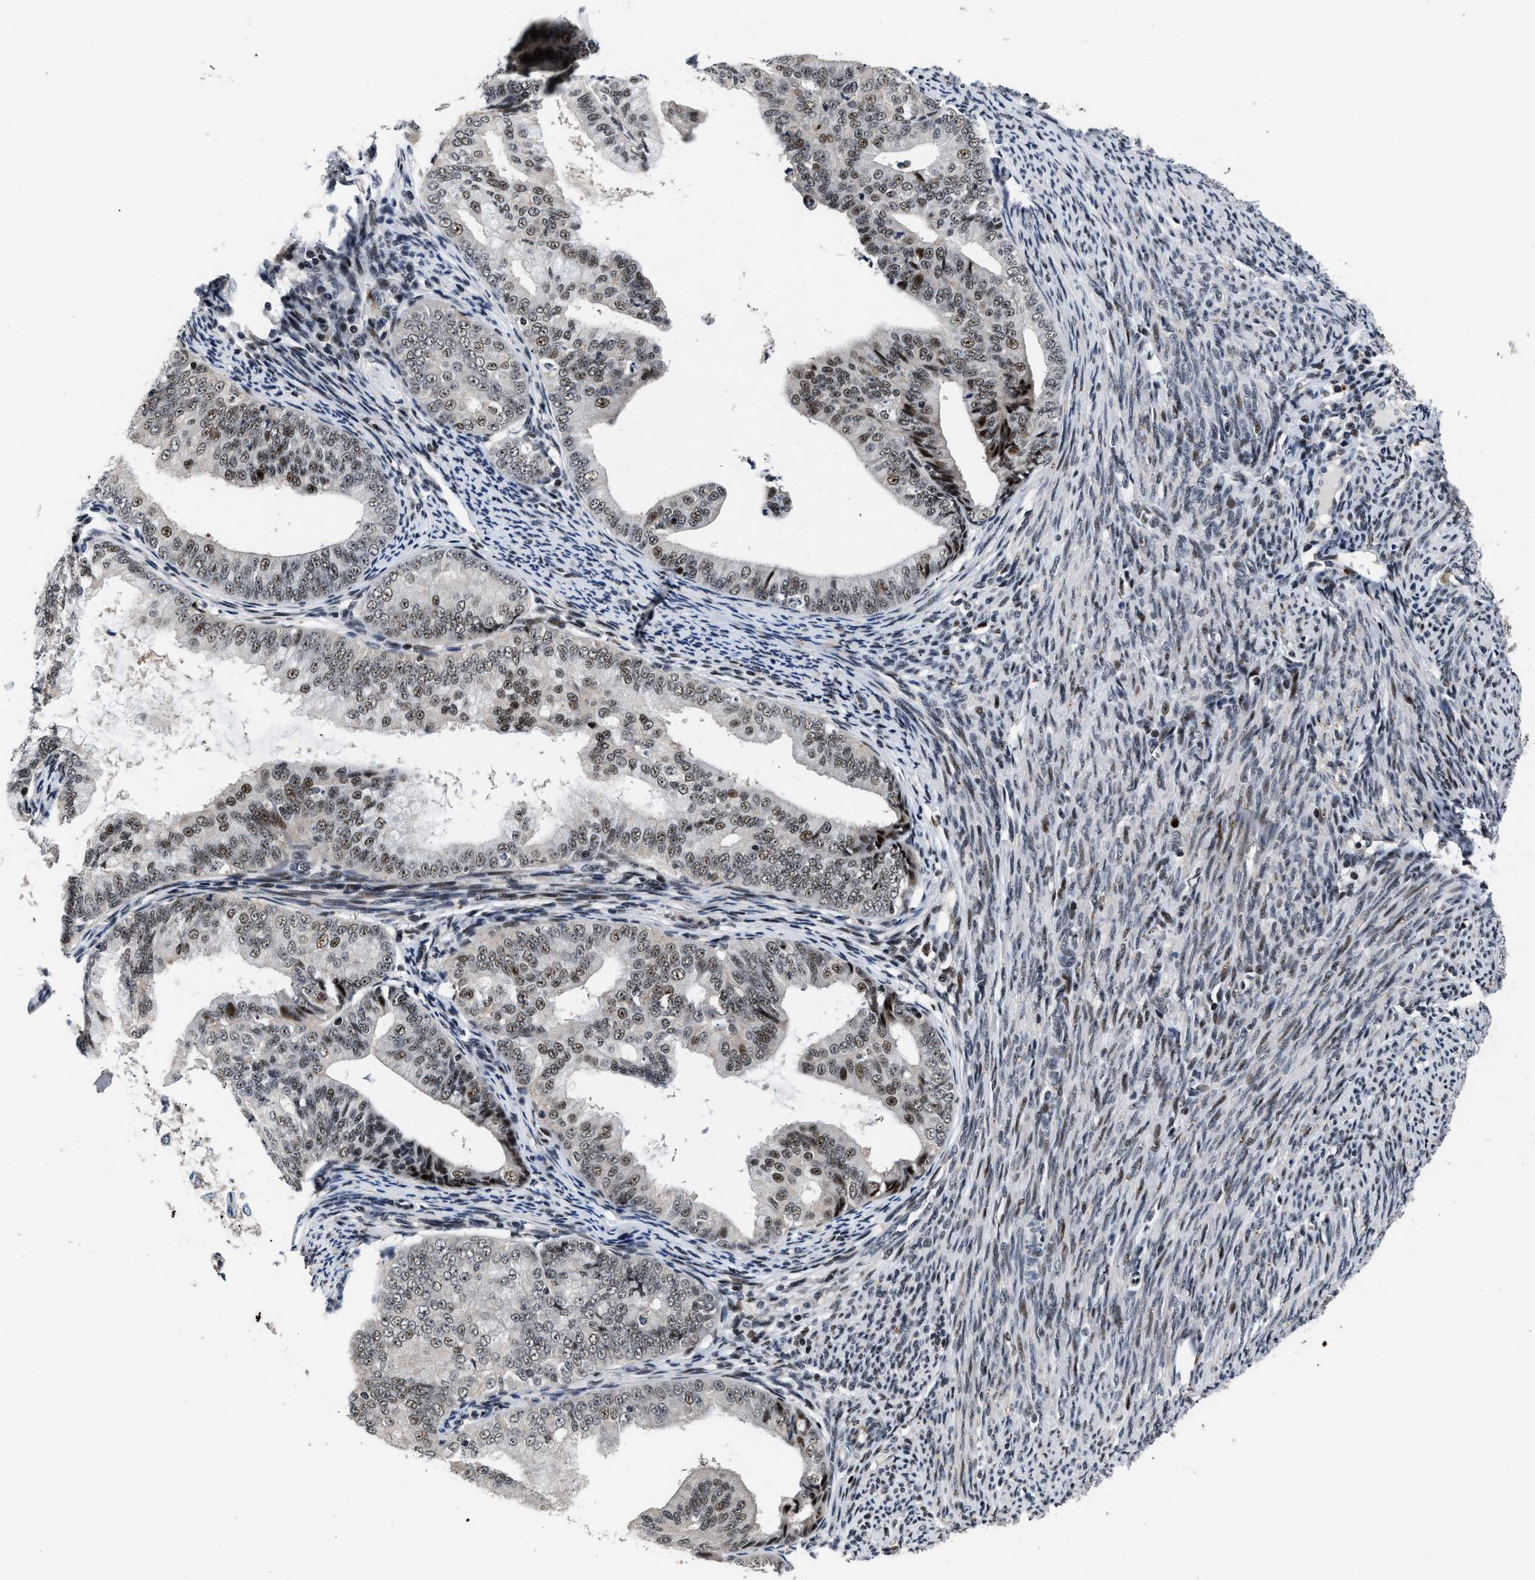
{"staining": {"intensity": "weak", "quantity": "25%-75%", "location": "nuclear"}, "tissue": "endometrial cancer", "cell_type": "Tumor cells", "image_type": "cancer", "snomed": [{"axis": "morphology", "description": "Adenocarcinoma, NOS"}, {"axis": "topography", "description": "Endometrium"}], "caption": "An immunohistochemistry (IHC) photomicrograph of neoplastic tissue is shown. Protein staining in brown shows weak nuclear positivity in endometrial adenocarcinoma within tumor cells. (Brightfield microscopy of DAB IHC at high magnification).", "gene": "ZNF233", "patient": {"sex": "female", "age": 63}}